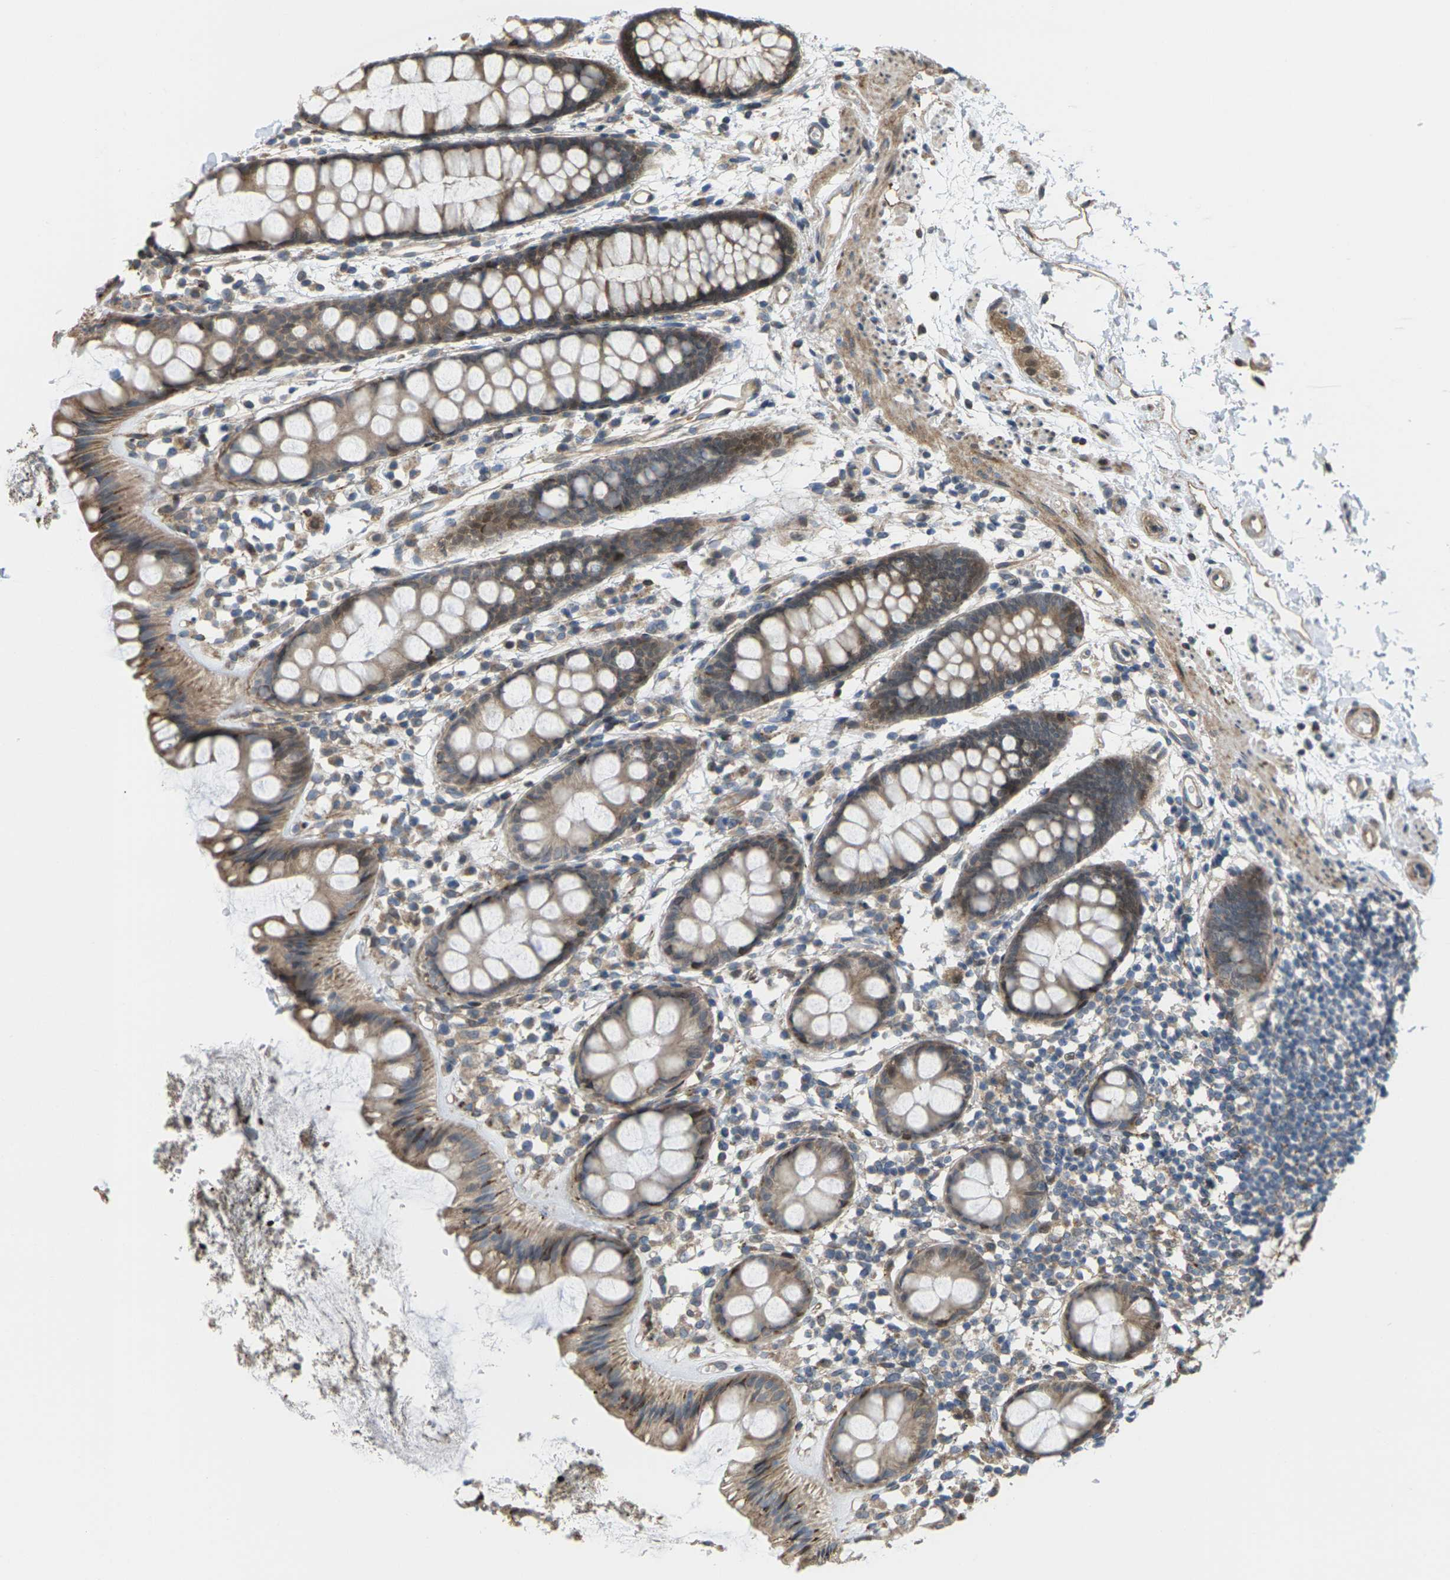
{"staining": {"intensity": "moderate", "quantity": ">75%", "location": "cytoplasmic/membranous,nuclear"}, "tissue": "rectum", "cell_type": "Glandular cells", "image_type": "normal", "snomed": [{"axis": "morphology", "description": "Normal tissue, NOS"}, {"axis": "topography", "description": "Rectum"}], "caption": "Protein analysis of benign rectum displays moderate cytoplasmic/membranous,nuclear expression in approximately >75% of glandular cells. Nuclei are stained in blue.", "gene": "ROBO1", "patient": {"sex": "female", "age": 66}}